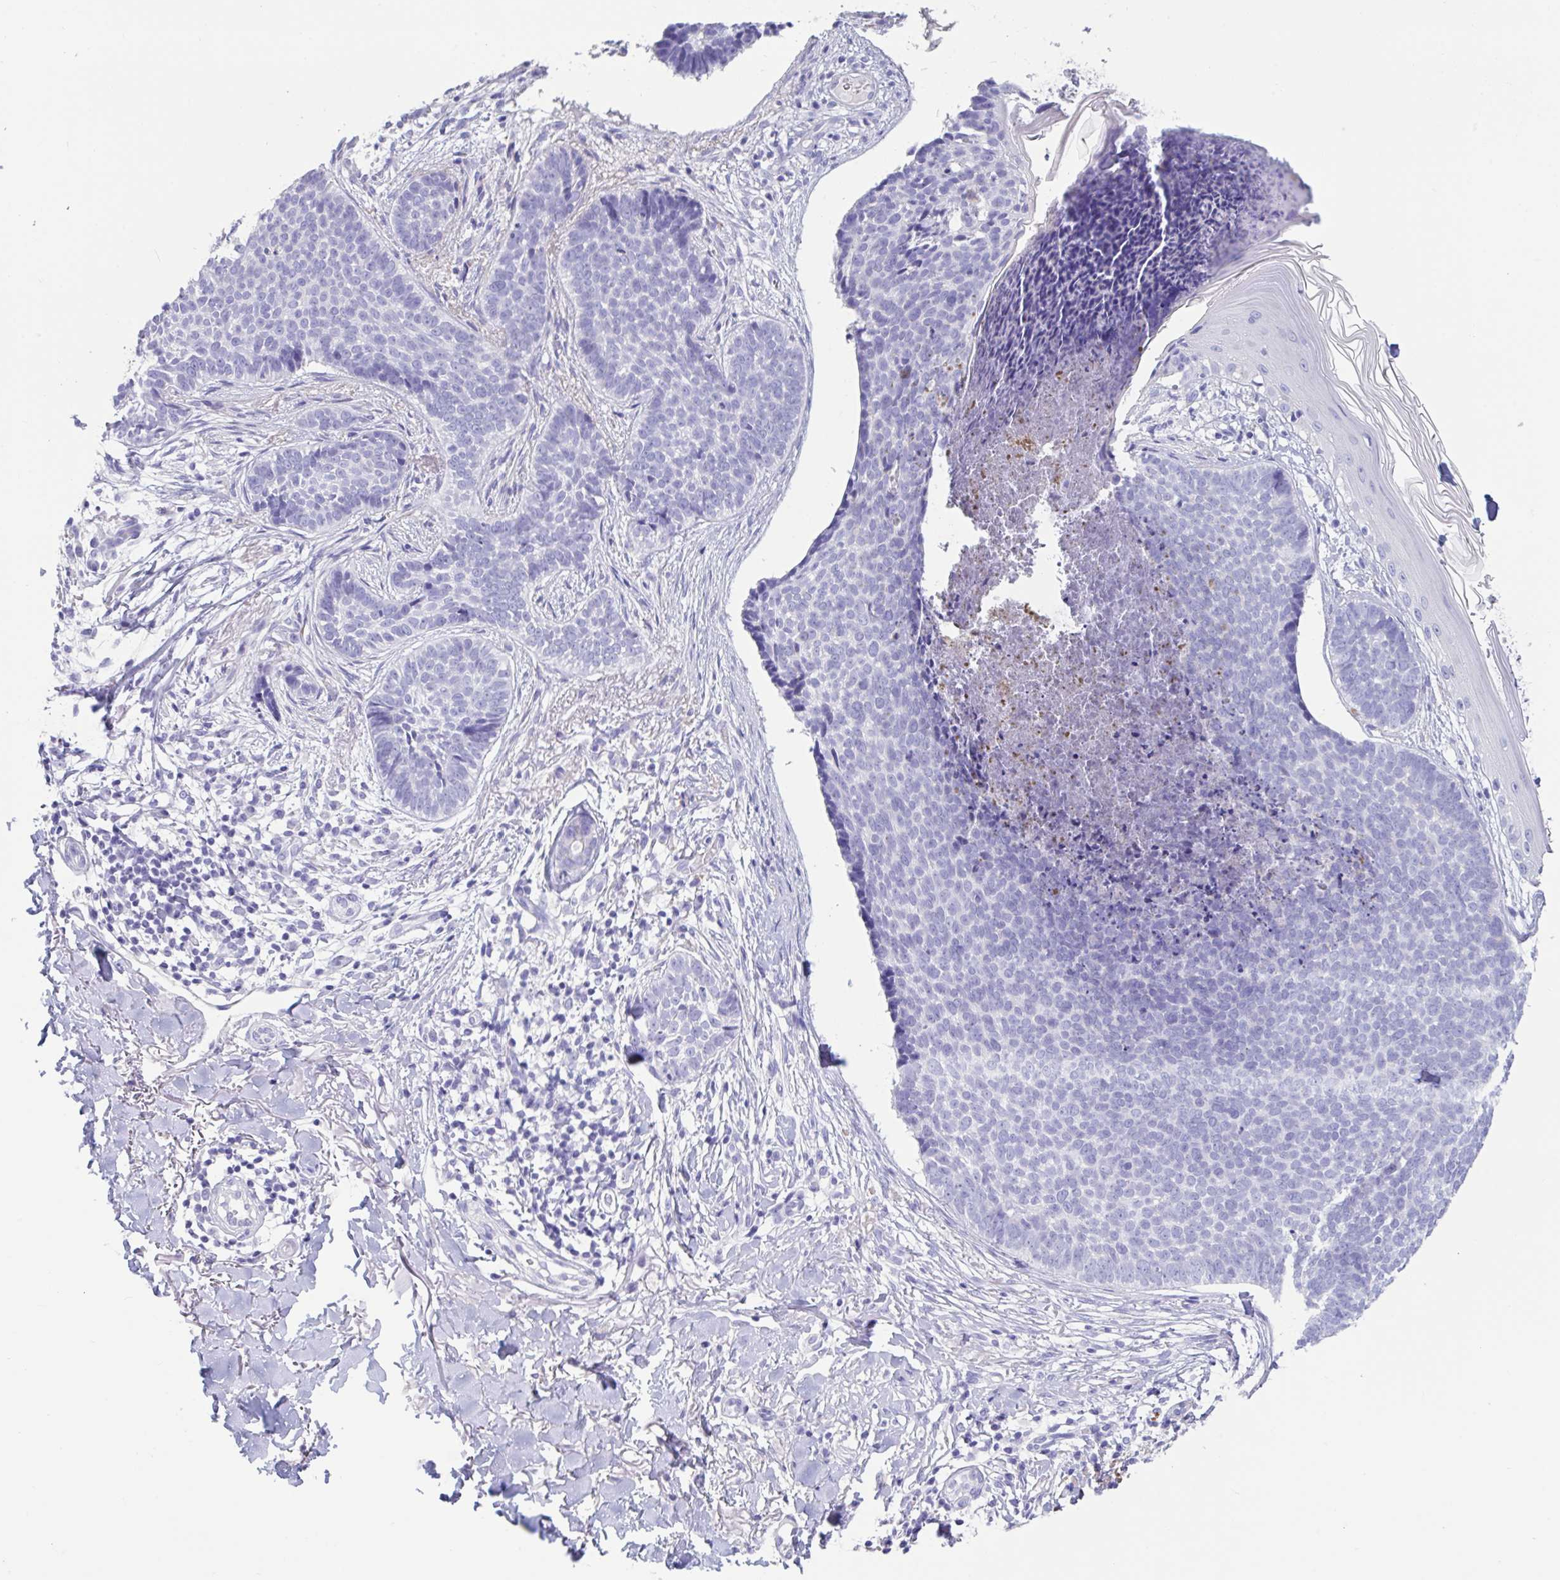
{"staining": {"intensity": "negative", "quantity": "none", "location": "none"}, "tissue": "skin cancer", "cell_type": "Tumor cells", "image_type": "cancer", "snomed": [{"axis": "morphology", "description": "Basal cell carcinoma"}, {"axis": "topography", "description": "Skin"}, {"axis": "topography", "description": "Skin of back"}], "caption": "Tumor cells are negative for brown protein staining in skin cancer.", "gene": "TNNC1", "patient": {"sex": "male", "age": 81}}